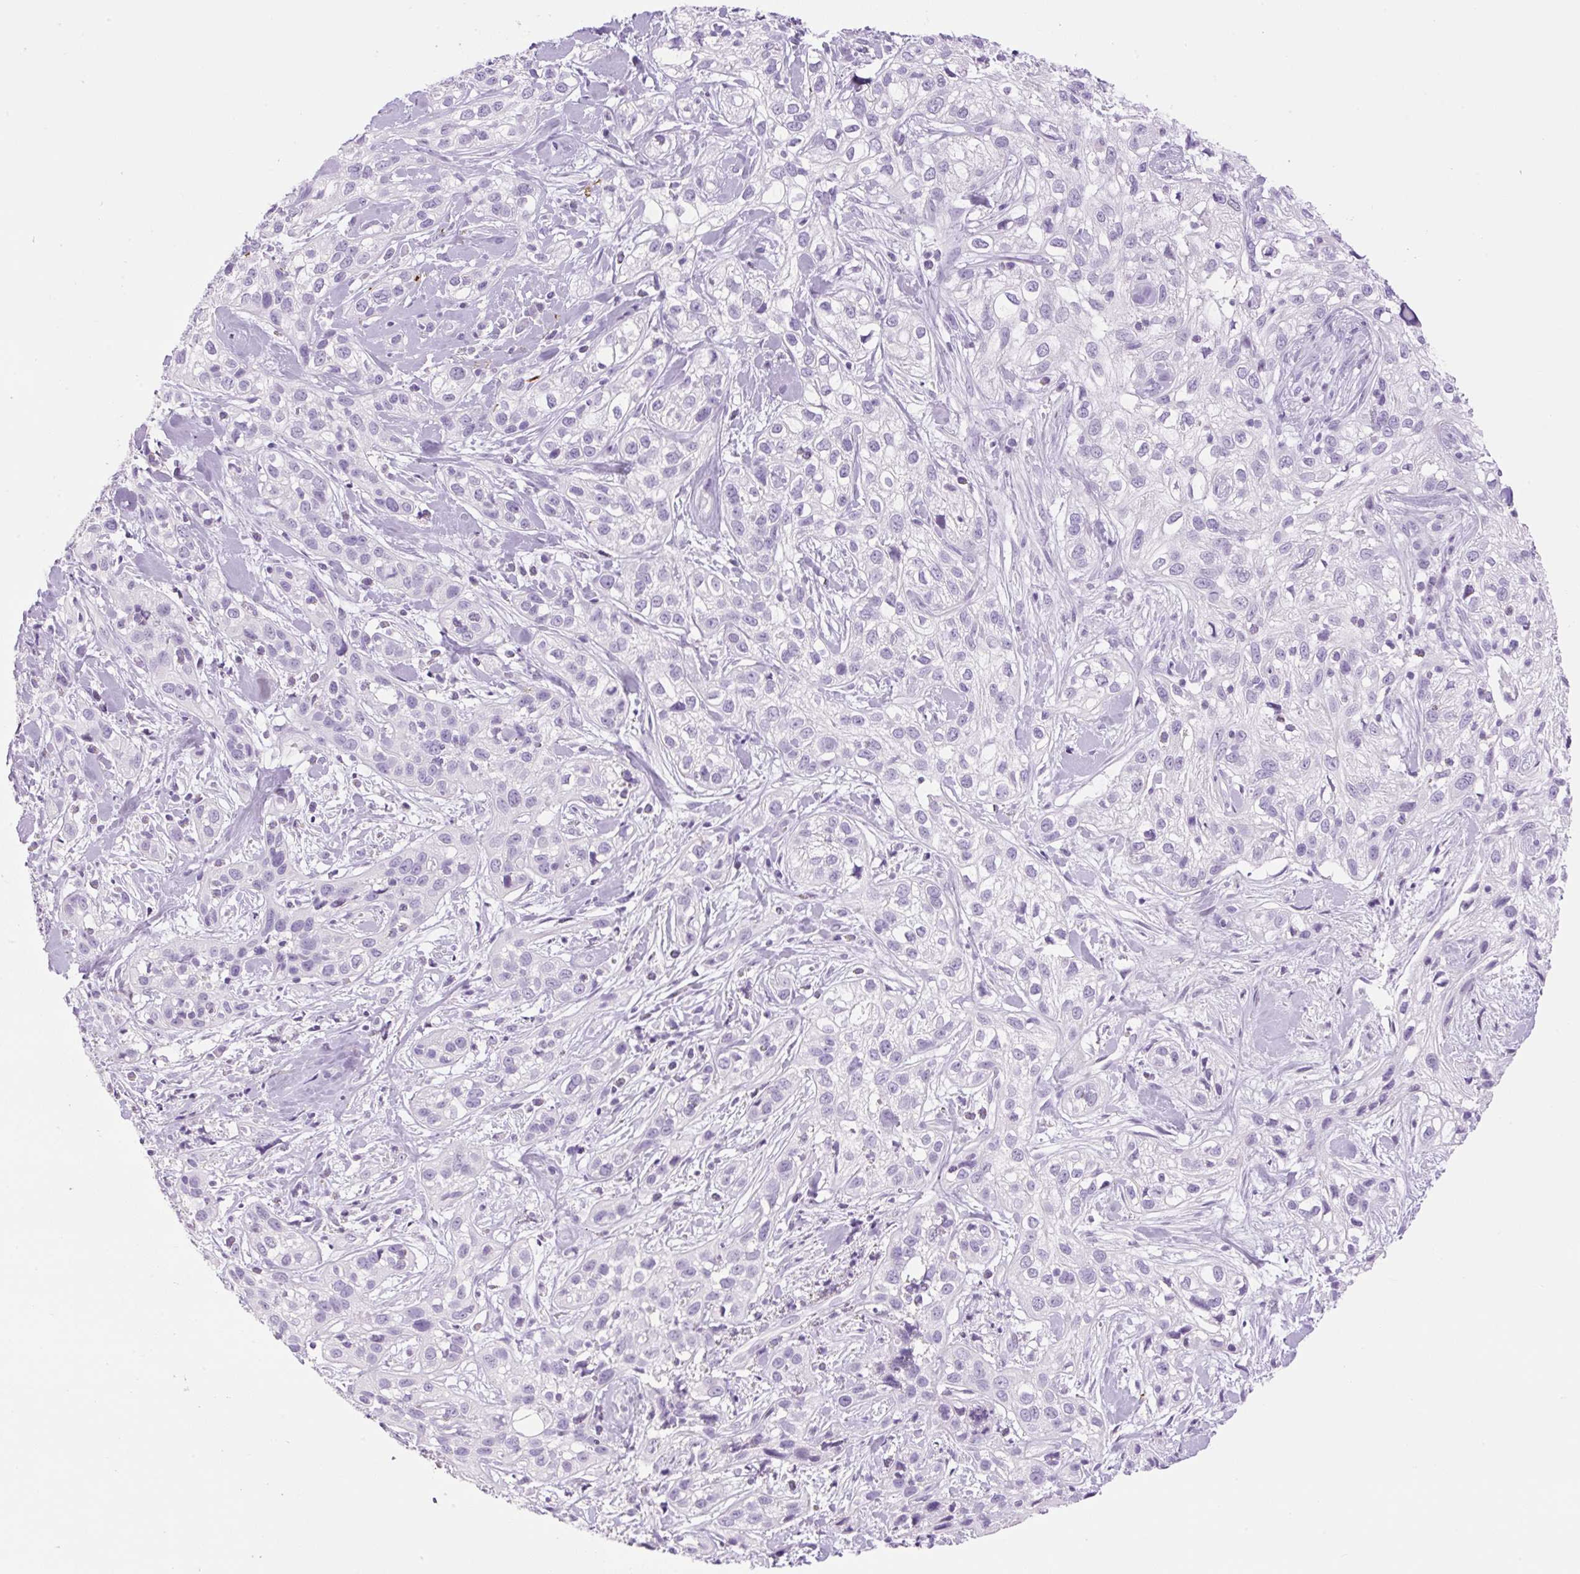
{"staining": {"intensity": "negative", "quantity": "none", "location": "none"}, "tissue": "skin cancer", "cell_type": "Tumor cells", "image_type": "cancer", "snomed": [{"axis": "morphology", "description": "Squamous cell carcinoma, NOS"}, {"axis": "topography", "description": "Skin"}], "caption": "A histopathology image of skin squamous cell carcinoma stained for a protein demonstrates no brown staining in tumor cells.", "gene": "SP140L", "patient": {"sex": "male", "age": 82}}